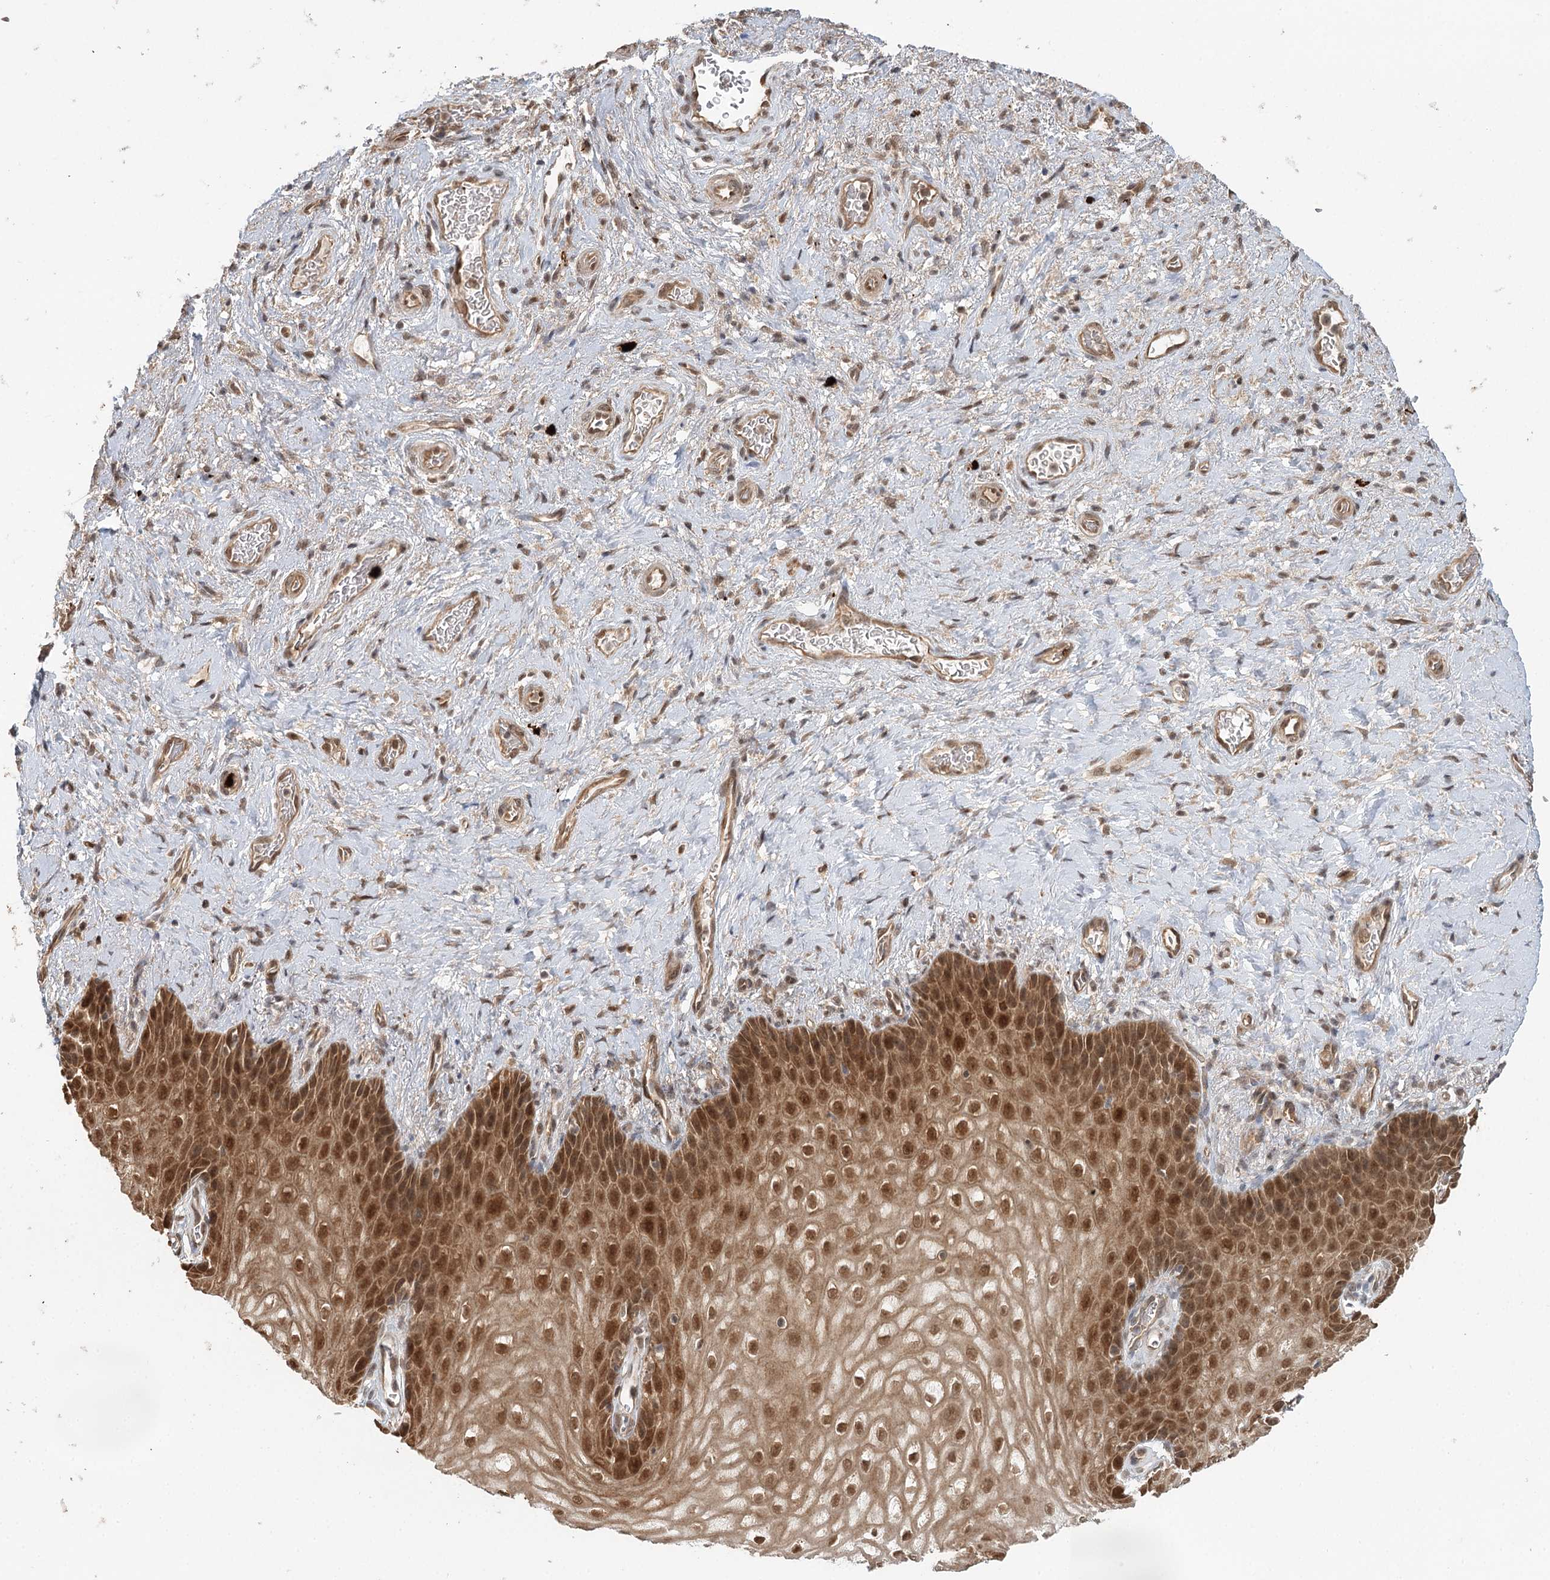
{"staining": {"intensity": "strong", "quantity": ">75%", "location": "cytoplasmic/membranous,nuclear"}, "tissue": "vagina", "cell_type": "Squamous epithelial cells", "image_type": "normal", "snomed": [{"axis": "morphology", "description": "Normal tissue, NOS"}, {"axis": "topography", "description": "Vagina"}], "caption": "Immunohistochemical staining of normal human vagina demonstrates high levels of strong cytoplasmic/membranous,nuclear staining in approximately >75% of squamous epithelial cells. The protein of interest is stained brown, and the nuclei are stained in blue (DAB (3,3'-diaminobenzidine) IHC with brightfield microscopy, high magnification).", "gene": "N6AMT1", "patient": {"sex": "female", "age": 60}}